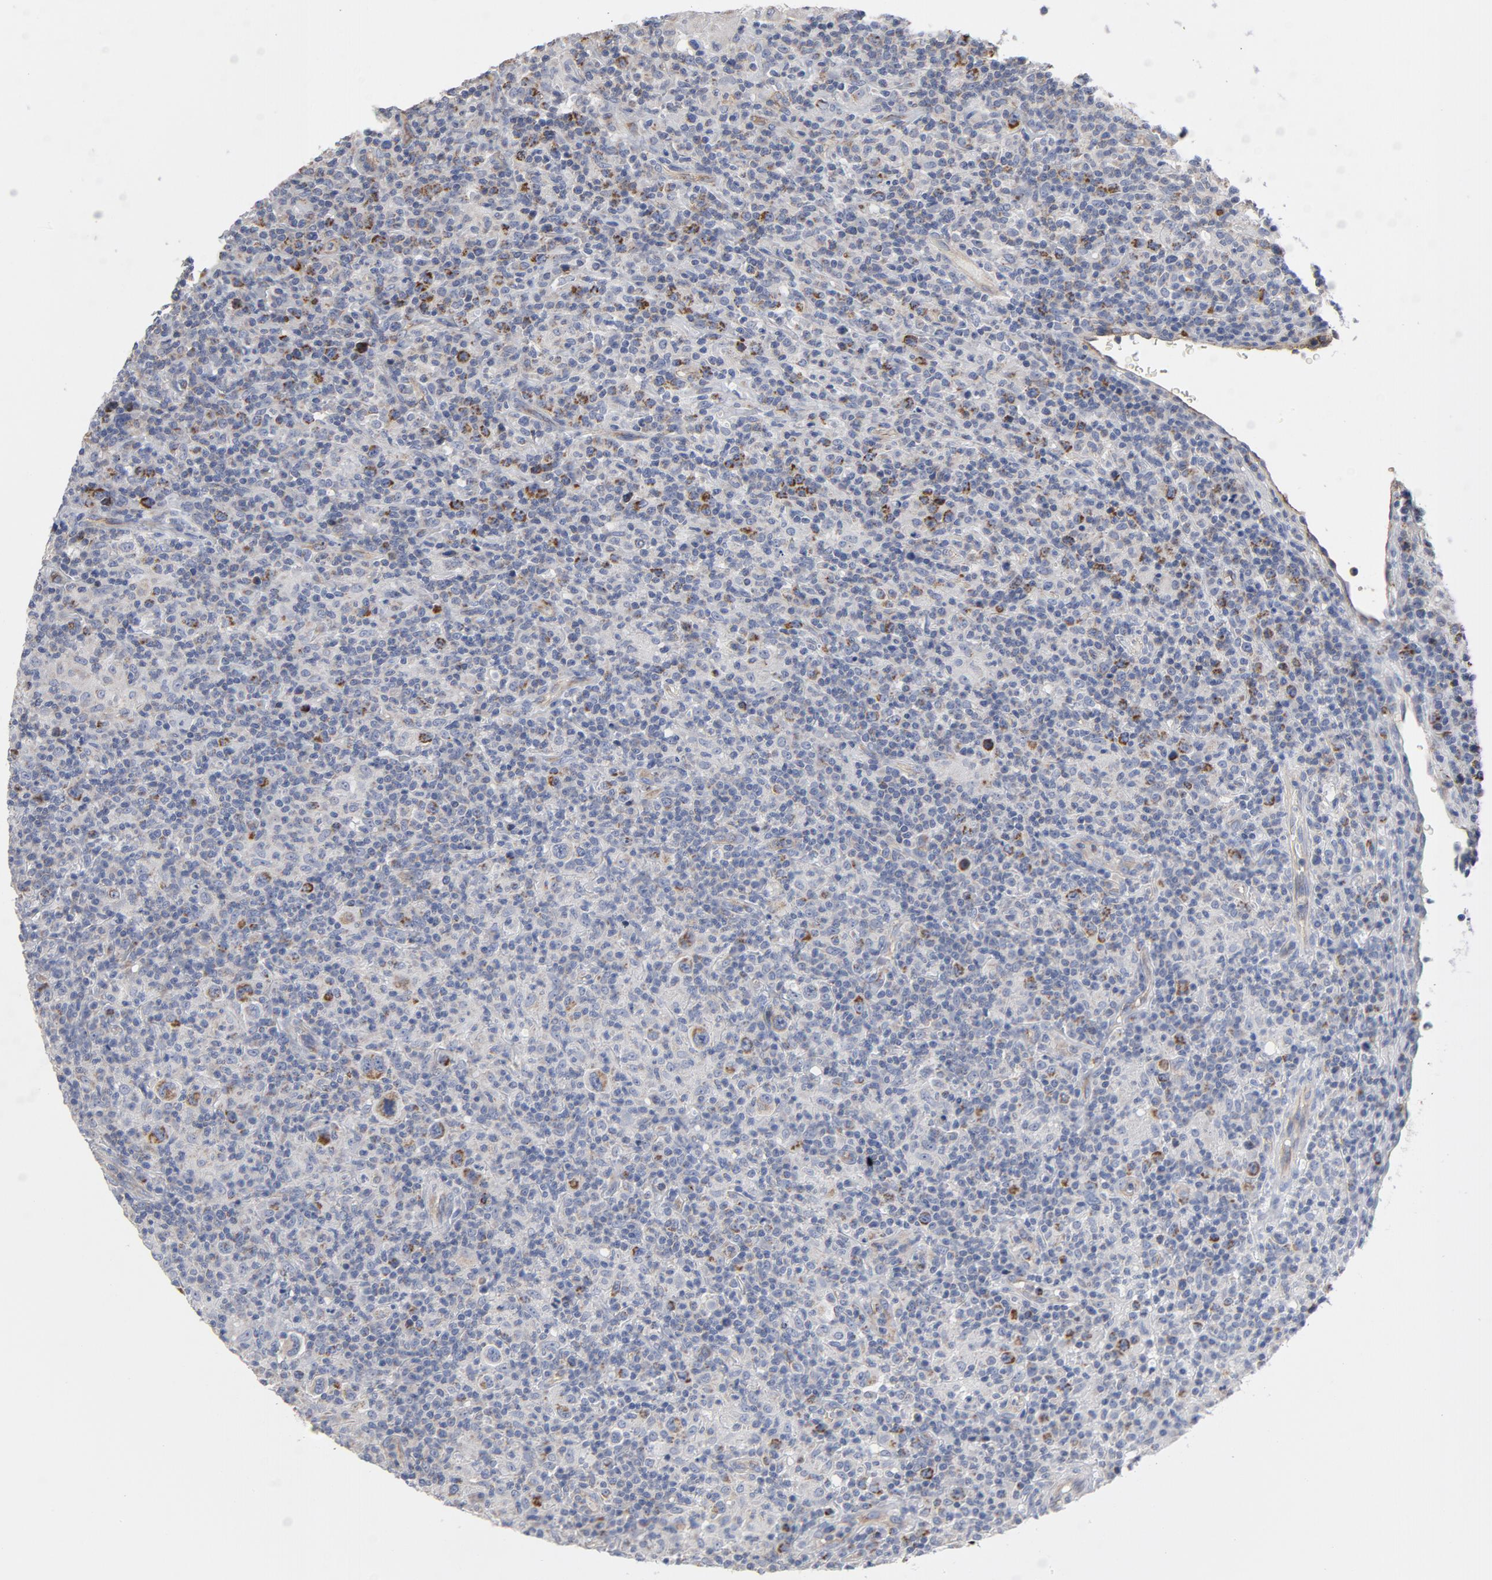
{"staining": {"intensity": "moderate", "quantity": "<25%", "location": "cytoplasmic/membranous"}, "tissue": "lymphoma", "cell_type": "Tumor cells", "image_type": "cancer", "snomed": [{"axis": "morphology", "description": "Hodgkin's disease, NOS"}, {"axis": "topography", "description": "Lymph node"}], "caption": "A low amount of moderate cytoplasmic/membranous expression is present in approximately <25% of tumor cells in Hodgkin's disease tissue.", "gene": "OXA1L", "patient": {"sex": "male", "age": 65}}